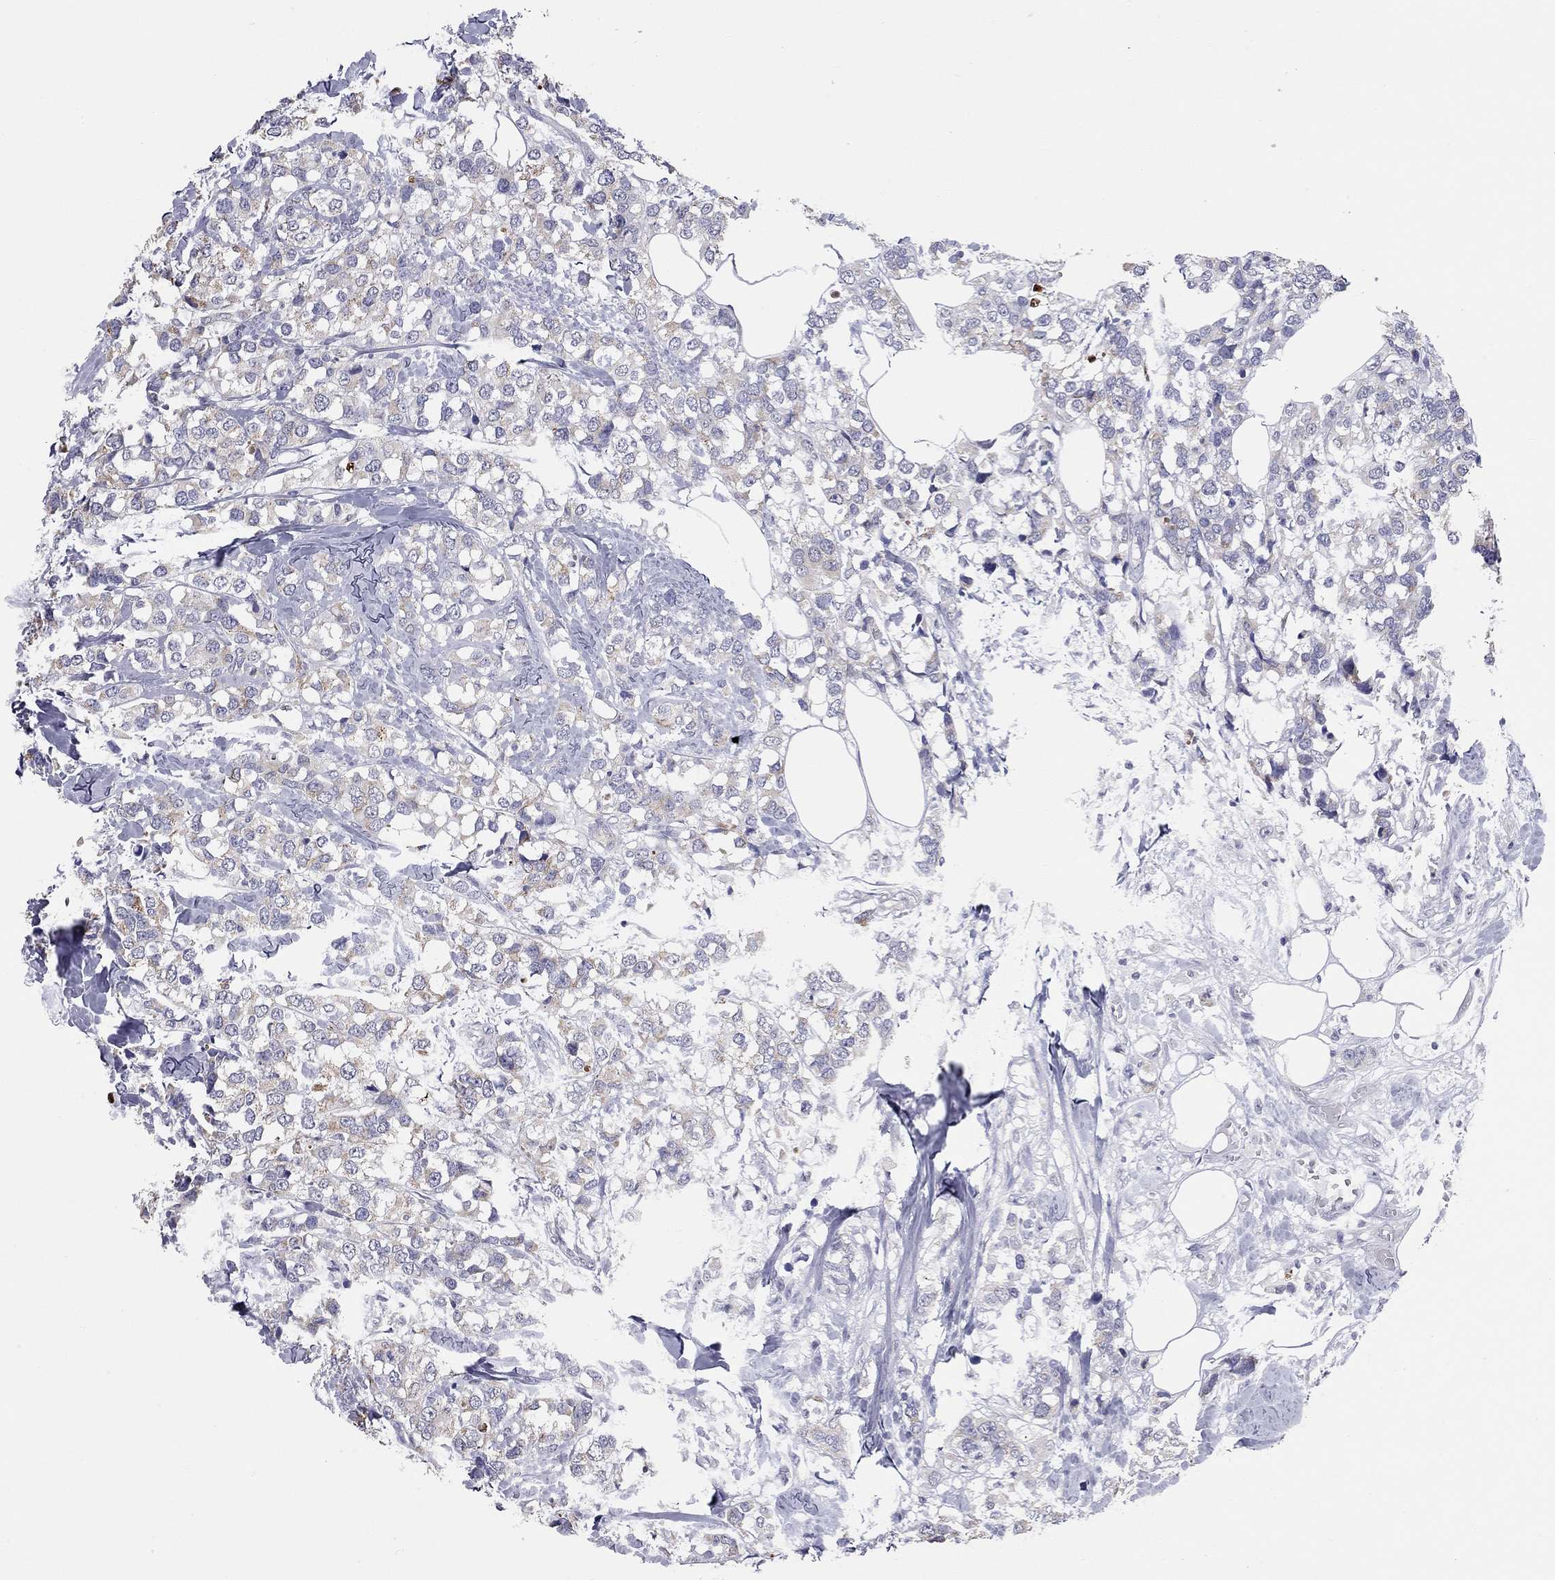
{"staining": {"intensity": "weak", "quantity": ">75%", "location": "cytoplasmic/membranous"}, "tissue": "breast cancer", "cell_type": "Tumor cells", "image_type": "cancer", "snomed": [{"axis": "morphology", "description": "Lobular carcinoma"}, {"axis": "topography", "description": "Breast"}], "caption": "The immunohistochemical stain labels weak cytoplasmic/membranous positivity in tumor cells of breast cancer tissue.", "gene": "SHOC2", "patient": {"sex": "female", "age": 59}}